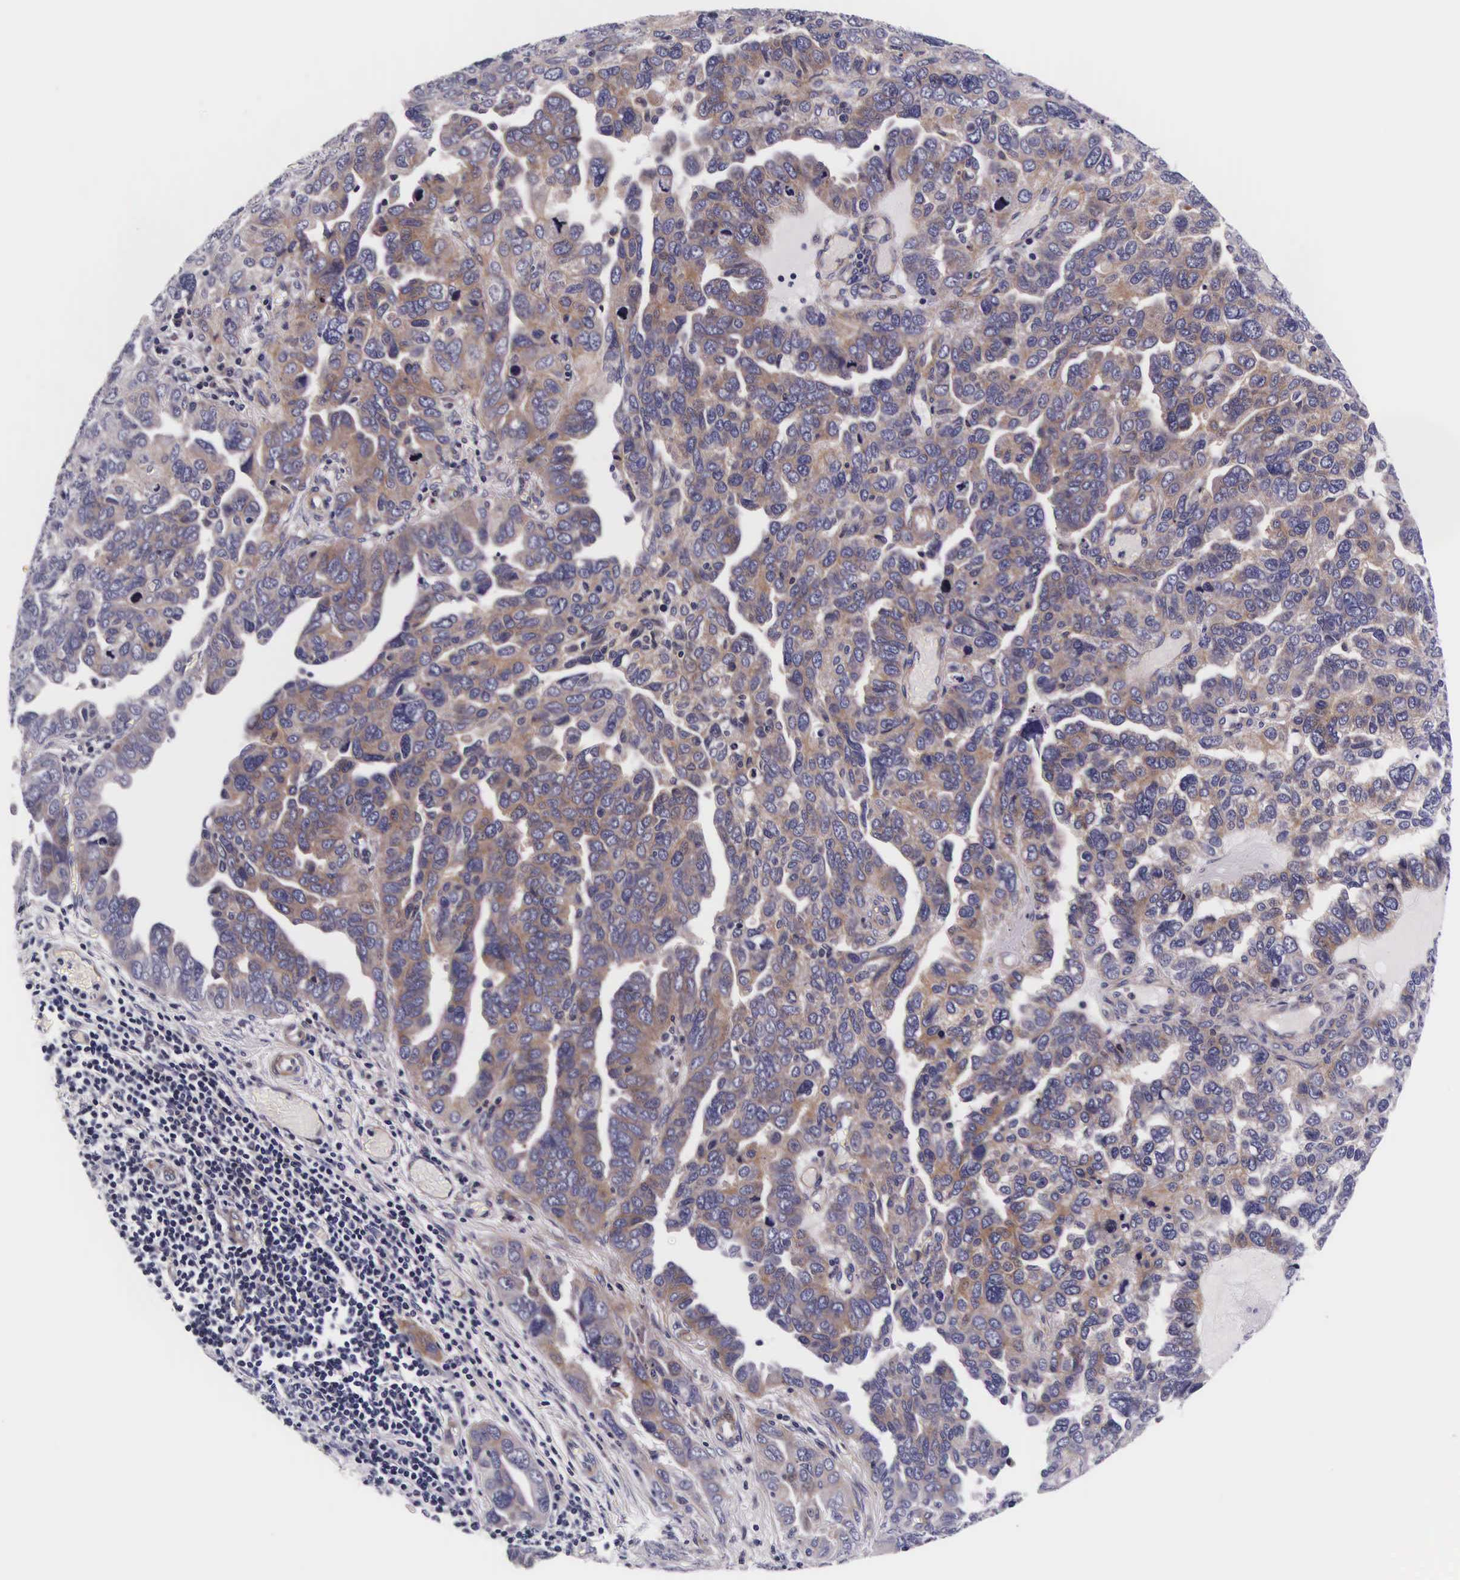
{"staining": {"intensity": "weak", "quantity": "25%-75%", "location": "cytoplasmic/membranous"}, "tissue": "ovarian cancer", "cell_type": "Tumor cells", "image_type": "cancer", "snomed": [{"axis": "morphology", "description": "Cystadenocarcinoma, serous, NOS"}, {"axis": "topography", "description": "Ovary"}], "caption": "About 25%-75% of tumor cells in ovarian cancer exhibit weak cytoplasmic/membranous protein positivity as visualized by brown immunohistochemical staining.", "gene": "UPRT", "patient": {"sex": "female", "age": 64}}